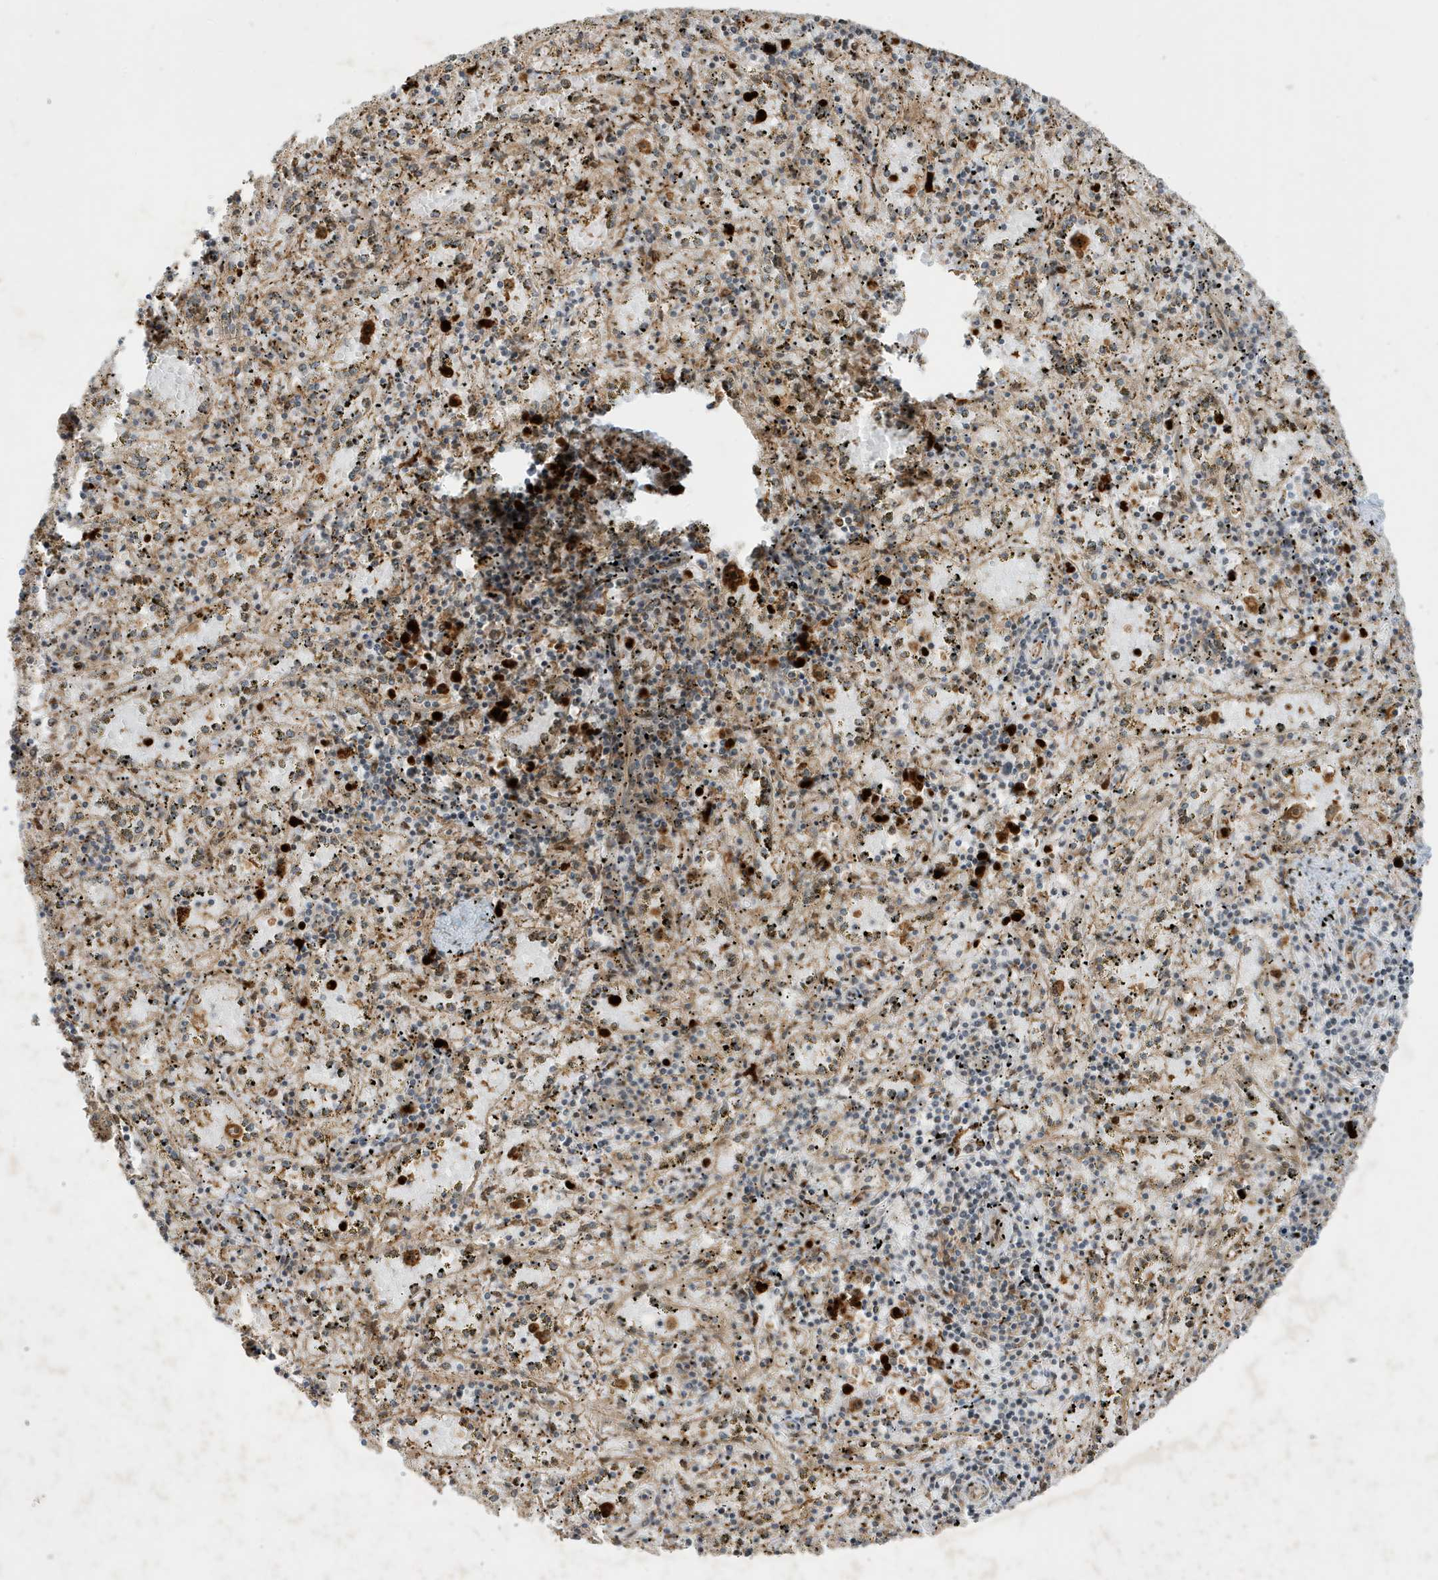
{"staining": {"intensity": "strong", "quantity": "25%-75%", "location": "cytoplasmic/membranous,nuclear"}, "tissue": "spleen", "cell_type": "Cells in red pulp", "image_type": "normal", "snomed": [{"axis": "morphology", "description": "Normal tissue, NOS"}, {"axis": "topography", "description": "Spleen"}], "caption": "Unremarkable spleen was stained to show a protein in brown. There is high levels of strong cytoplasmic/membranous,nuclear expression in approximately 25%-75% of cells in red pulp. The protein of interest is stained brown, and the nuclei are stained in blue (DAB IHC with brightfield microscopy, high magnification).", "gene": "IFT57", "patient": {"sex": "male", "age": 11}}